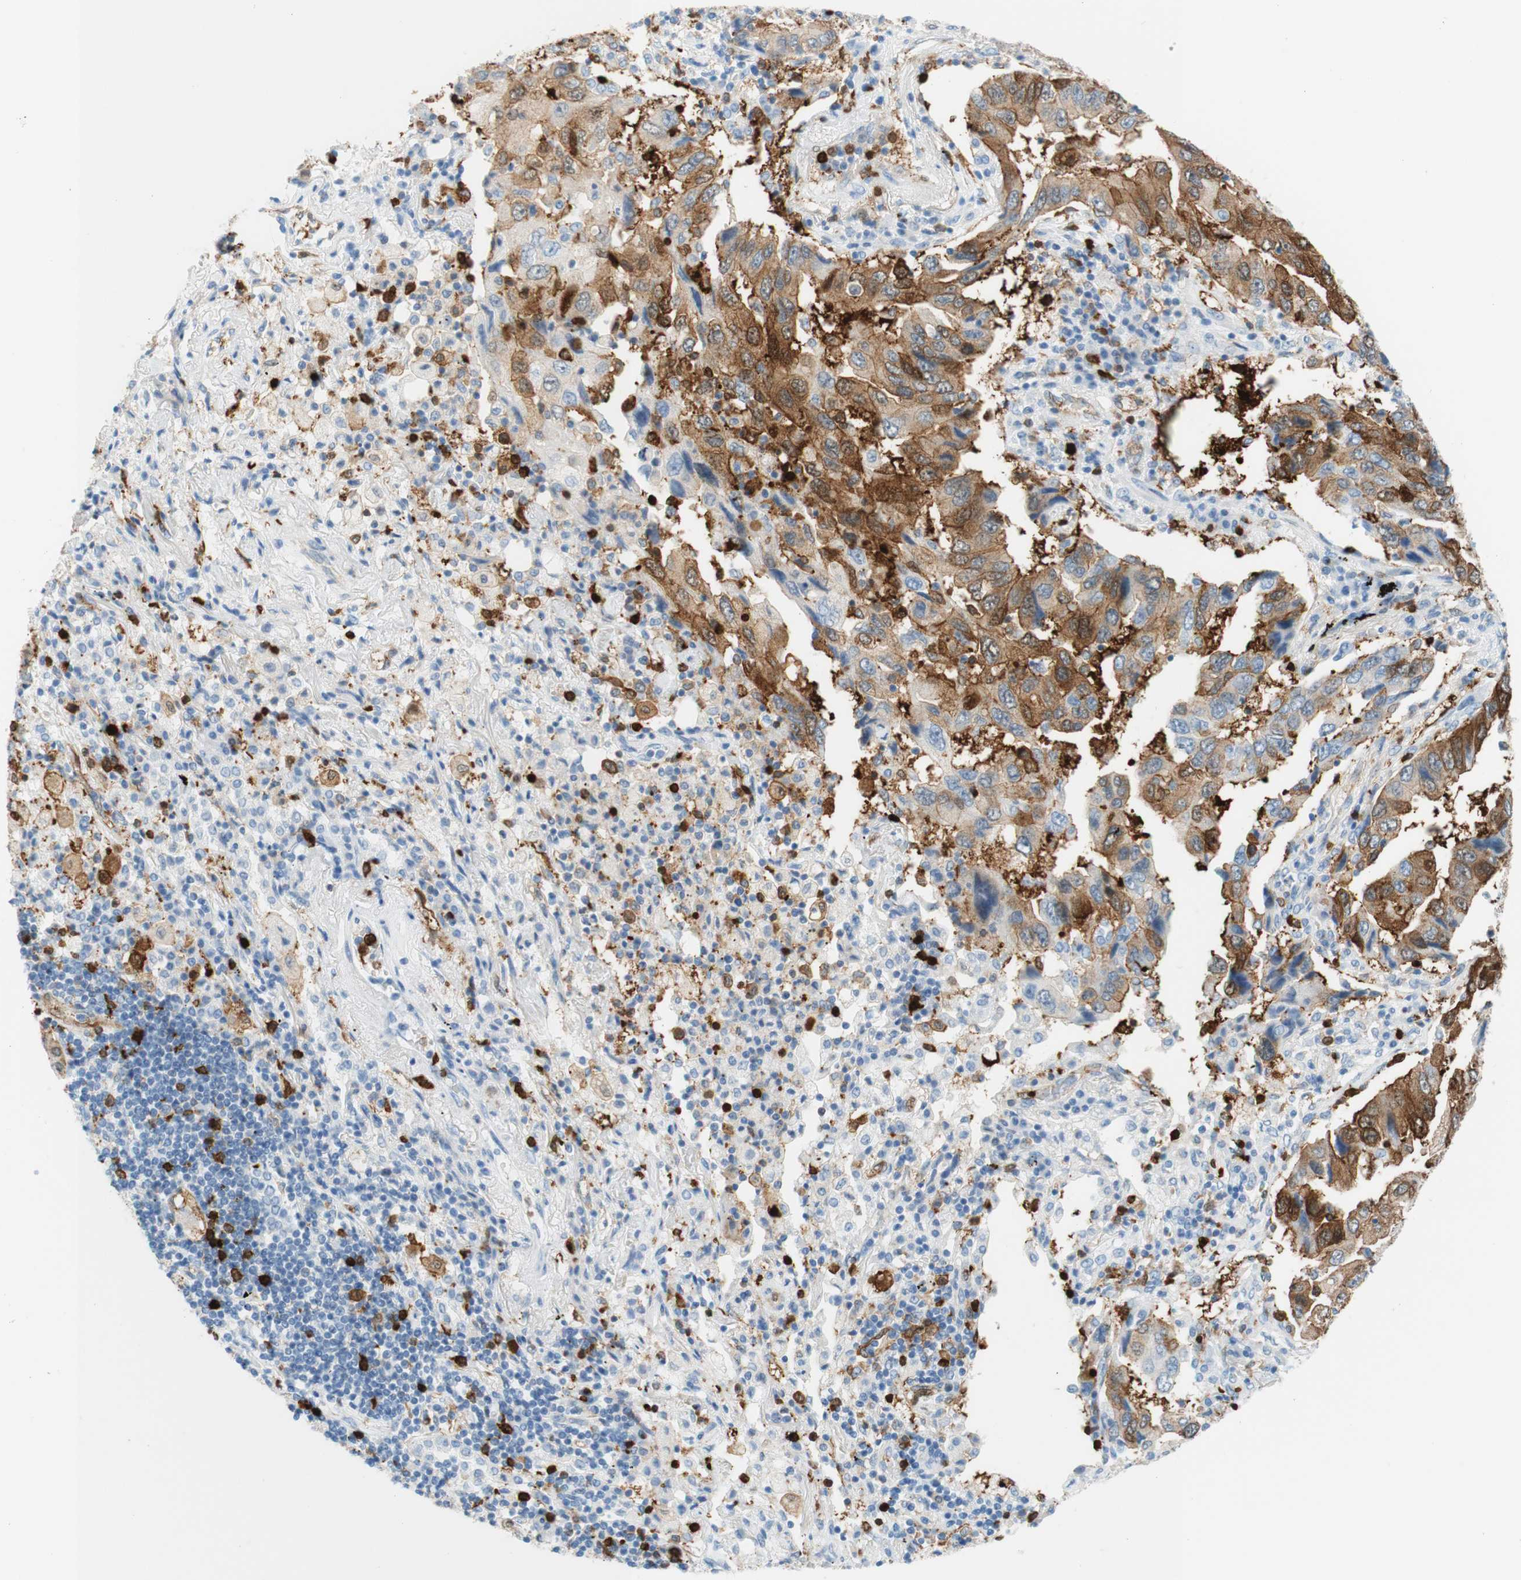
{"staining": {"intensity": "strong", "quantity": "<25%", "location": "cytoplasmic/membranous"}, "tissue": "lung cancer", "cell_type": "Tumor cells", "image_type": "cancer", "snomed": [{"axis": "morphology", "description": "Adenocarcinoma, NOS"}, {"axis": "topography", "description": "Lung"}], "caption": "Adenocarcinoma (lung) stained for a protein reveals strong cytoplasmic/membranous positivity in tumor cells. Immunohistochemistry stains the protein in brown and the nuclei are stained blue.", "gene": "STMN1", "patient": {"sex": "female", "age": 65}}